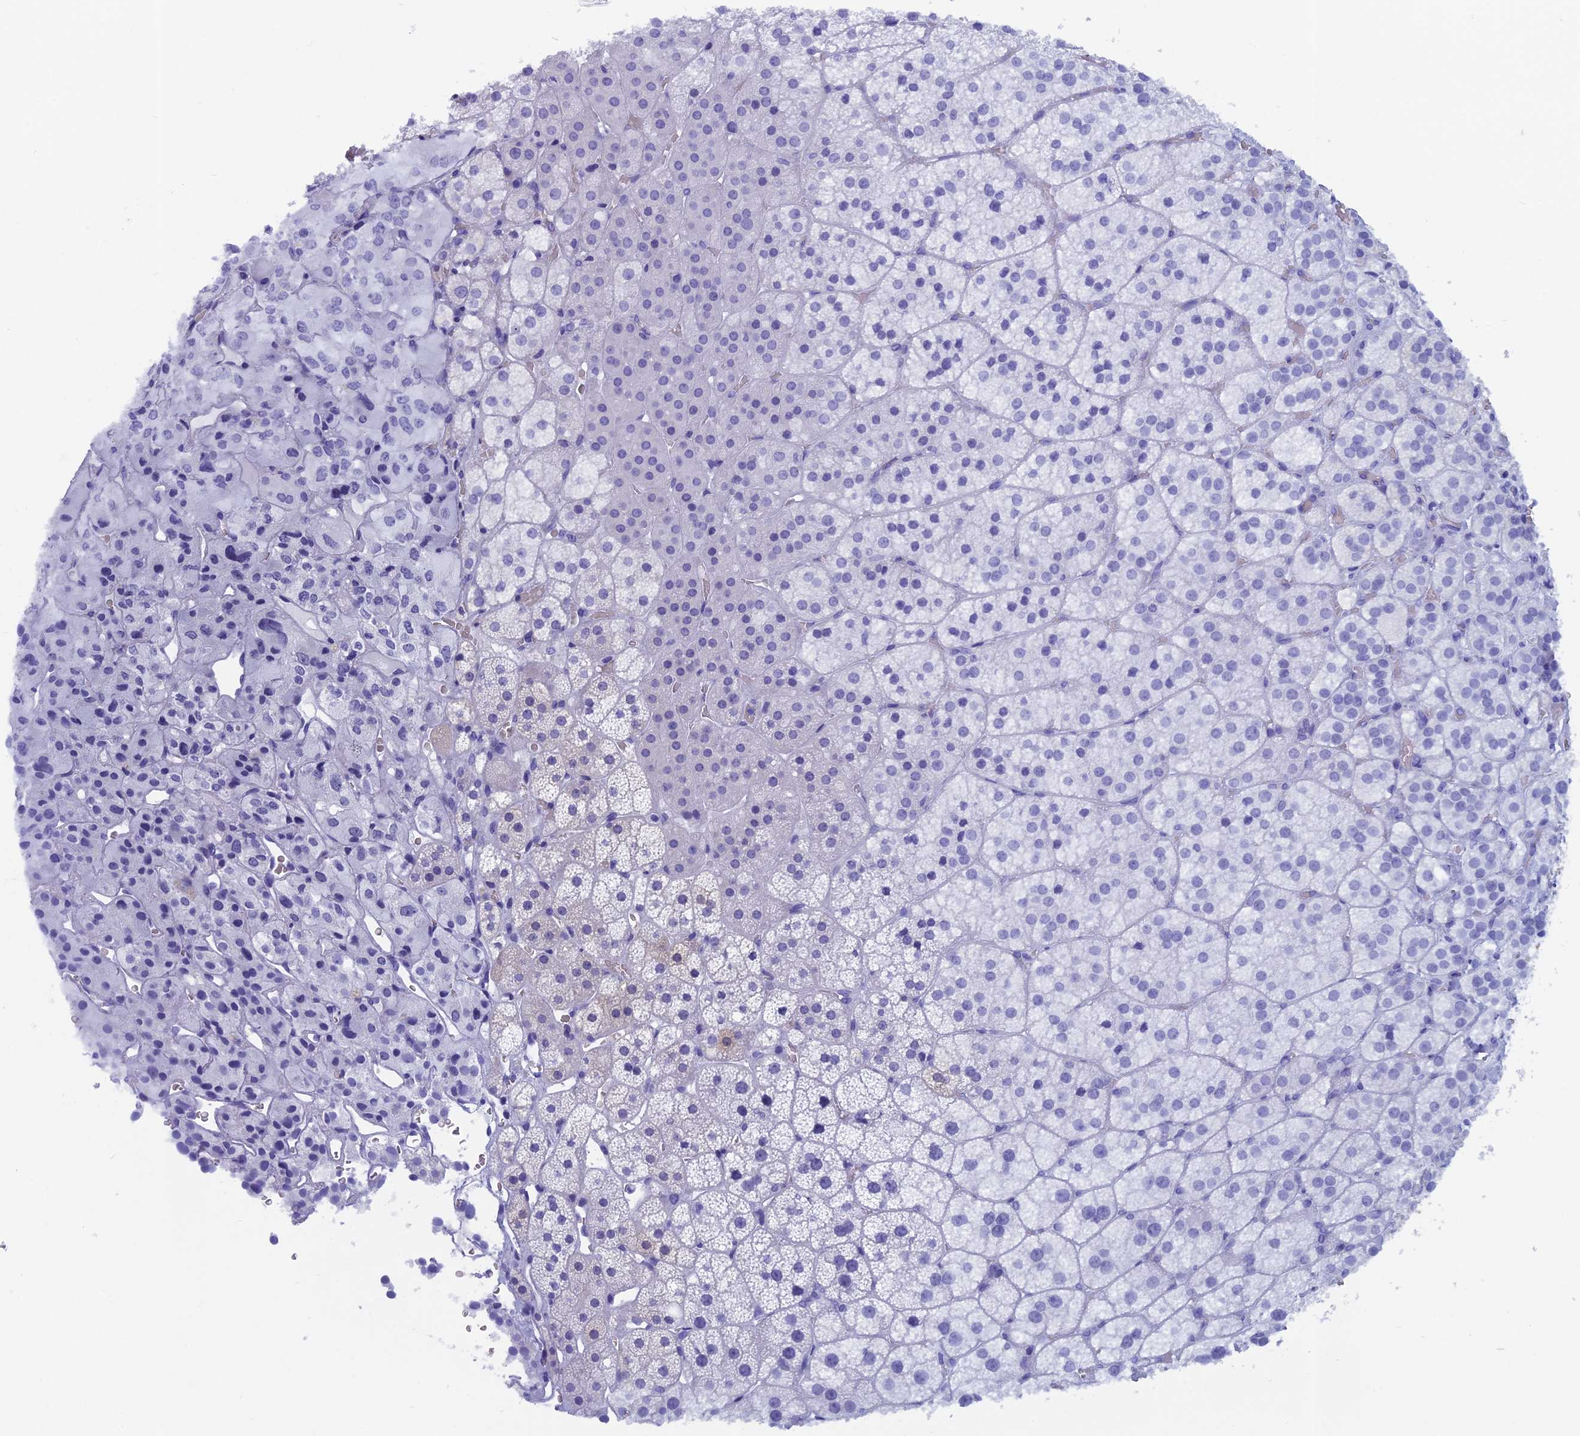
{"staining": {"intensity": "negative", "quantity": "none", "location": "none"}, "tissue": "adrenal gland", "cell_type": "Glandular cells", "image_type": "normal", "snomed": [{"axis": "morphology", "description": "Normal tissue, NOS"}, {"axis": "topography", "description": "Adrenal gland"}], "caption": "A high-resolution micrograph shows immunohistochemistry (IHC) staining of unremarkable adrenal gland, which displays no significant expression in glandular cells. (DAB IHC with hematoxylin counter stain).", "gene": "CAPS", "patient": {"sex": "female", "age": 44}}